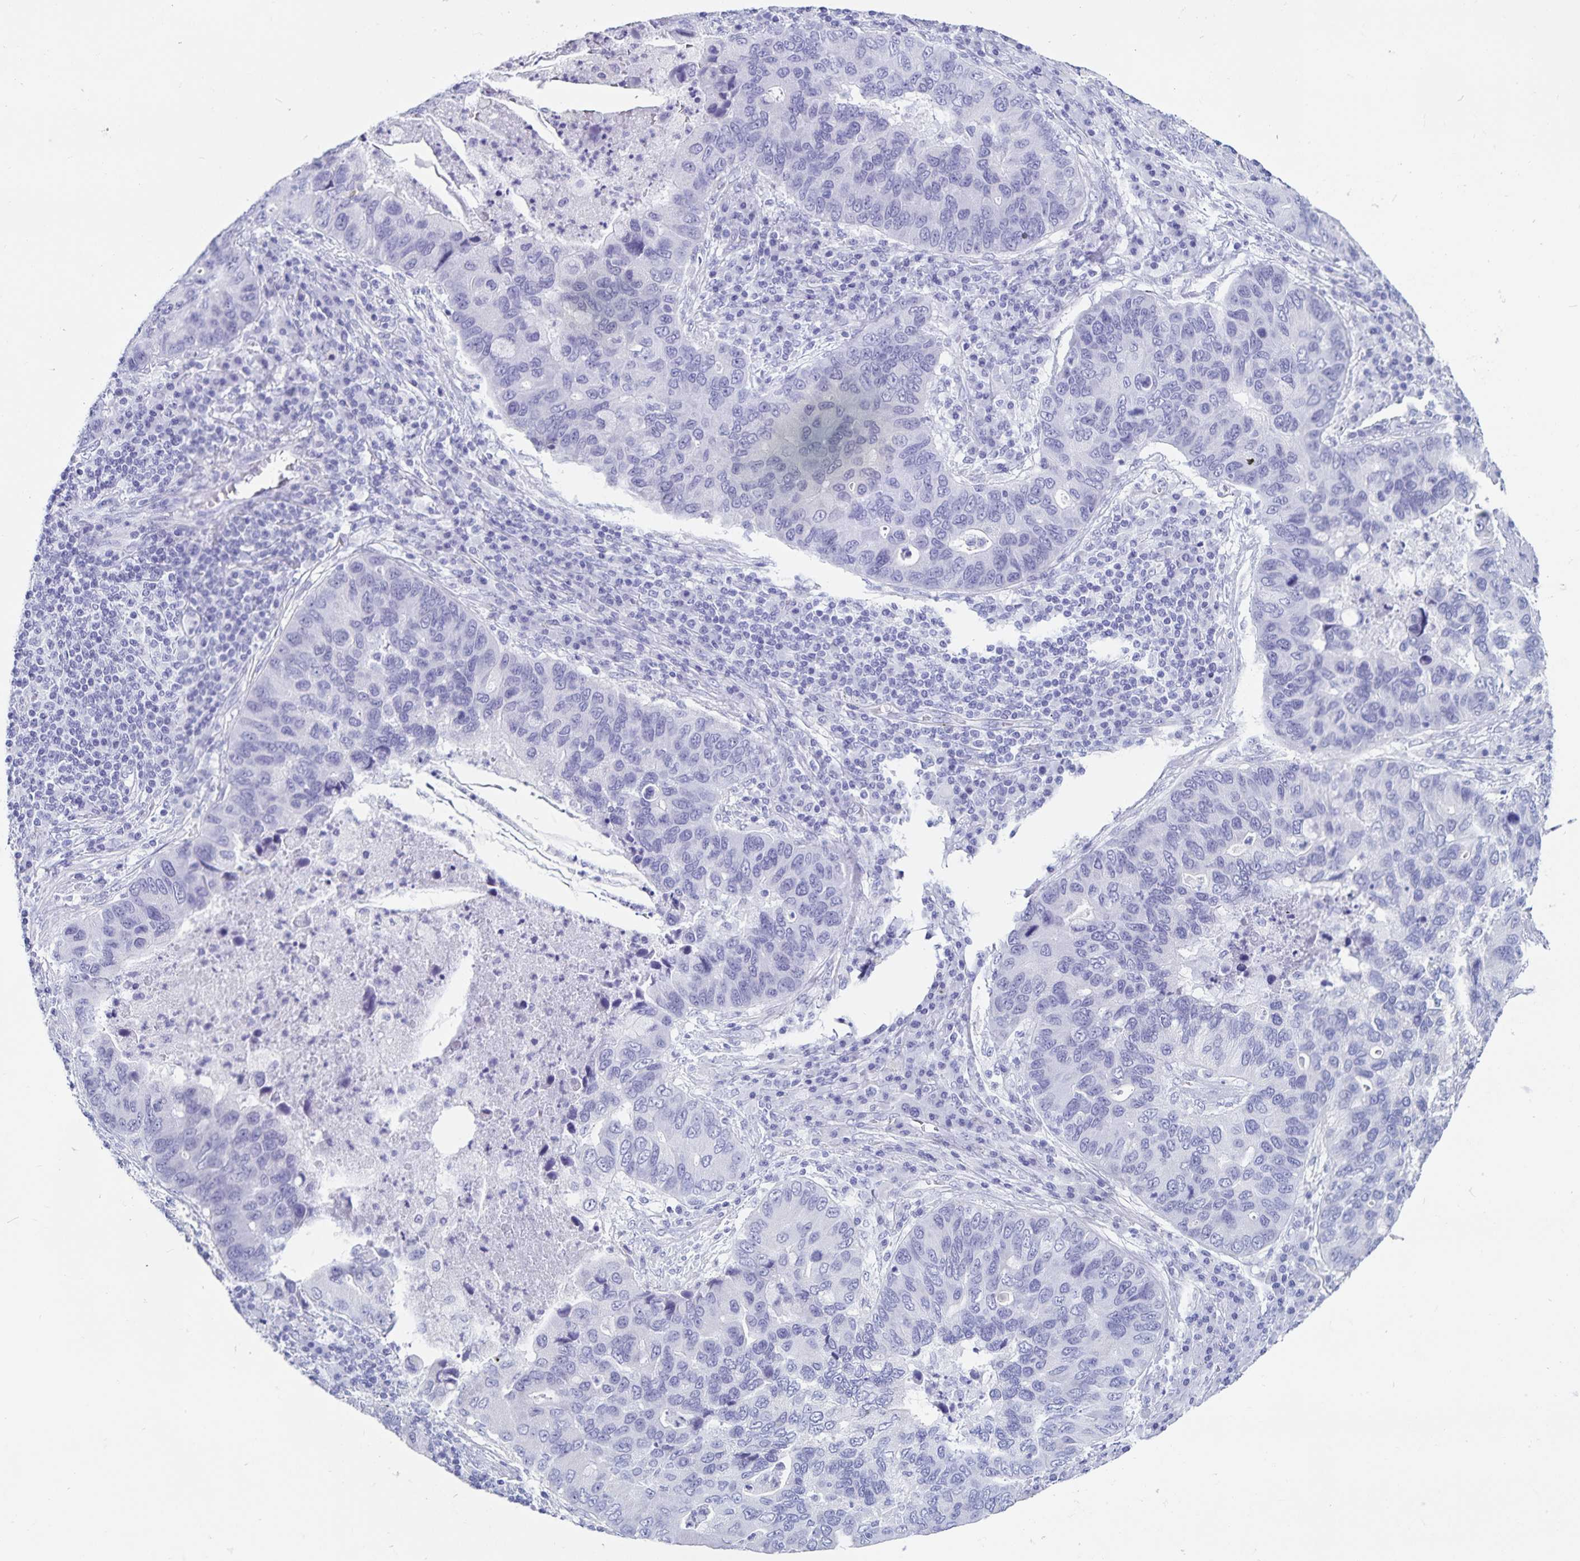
{"staining": {"intensity": "negative", "quantity": "none", "location": "none"}, "tissue": "lung cancer", "cell_type": "Tumor cells", "image_type": "cancer", "snomed": [{"axis": "morphology", "description": "Adenocarcinoma, NOS"}, {"axis": "morphology", "description": "Adenocarcinoma, metastatic, NOS"}, {"axis": "topography", "description": "Lymph node"}, {"axis": "topography", "description": "Lung"}], "caption": "Tumor cells show no significant positivity in lung cancer.", "gene": "GPR137", "patient": {"sex": "female", "age": 54}}